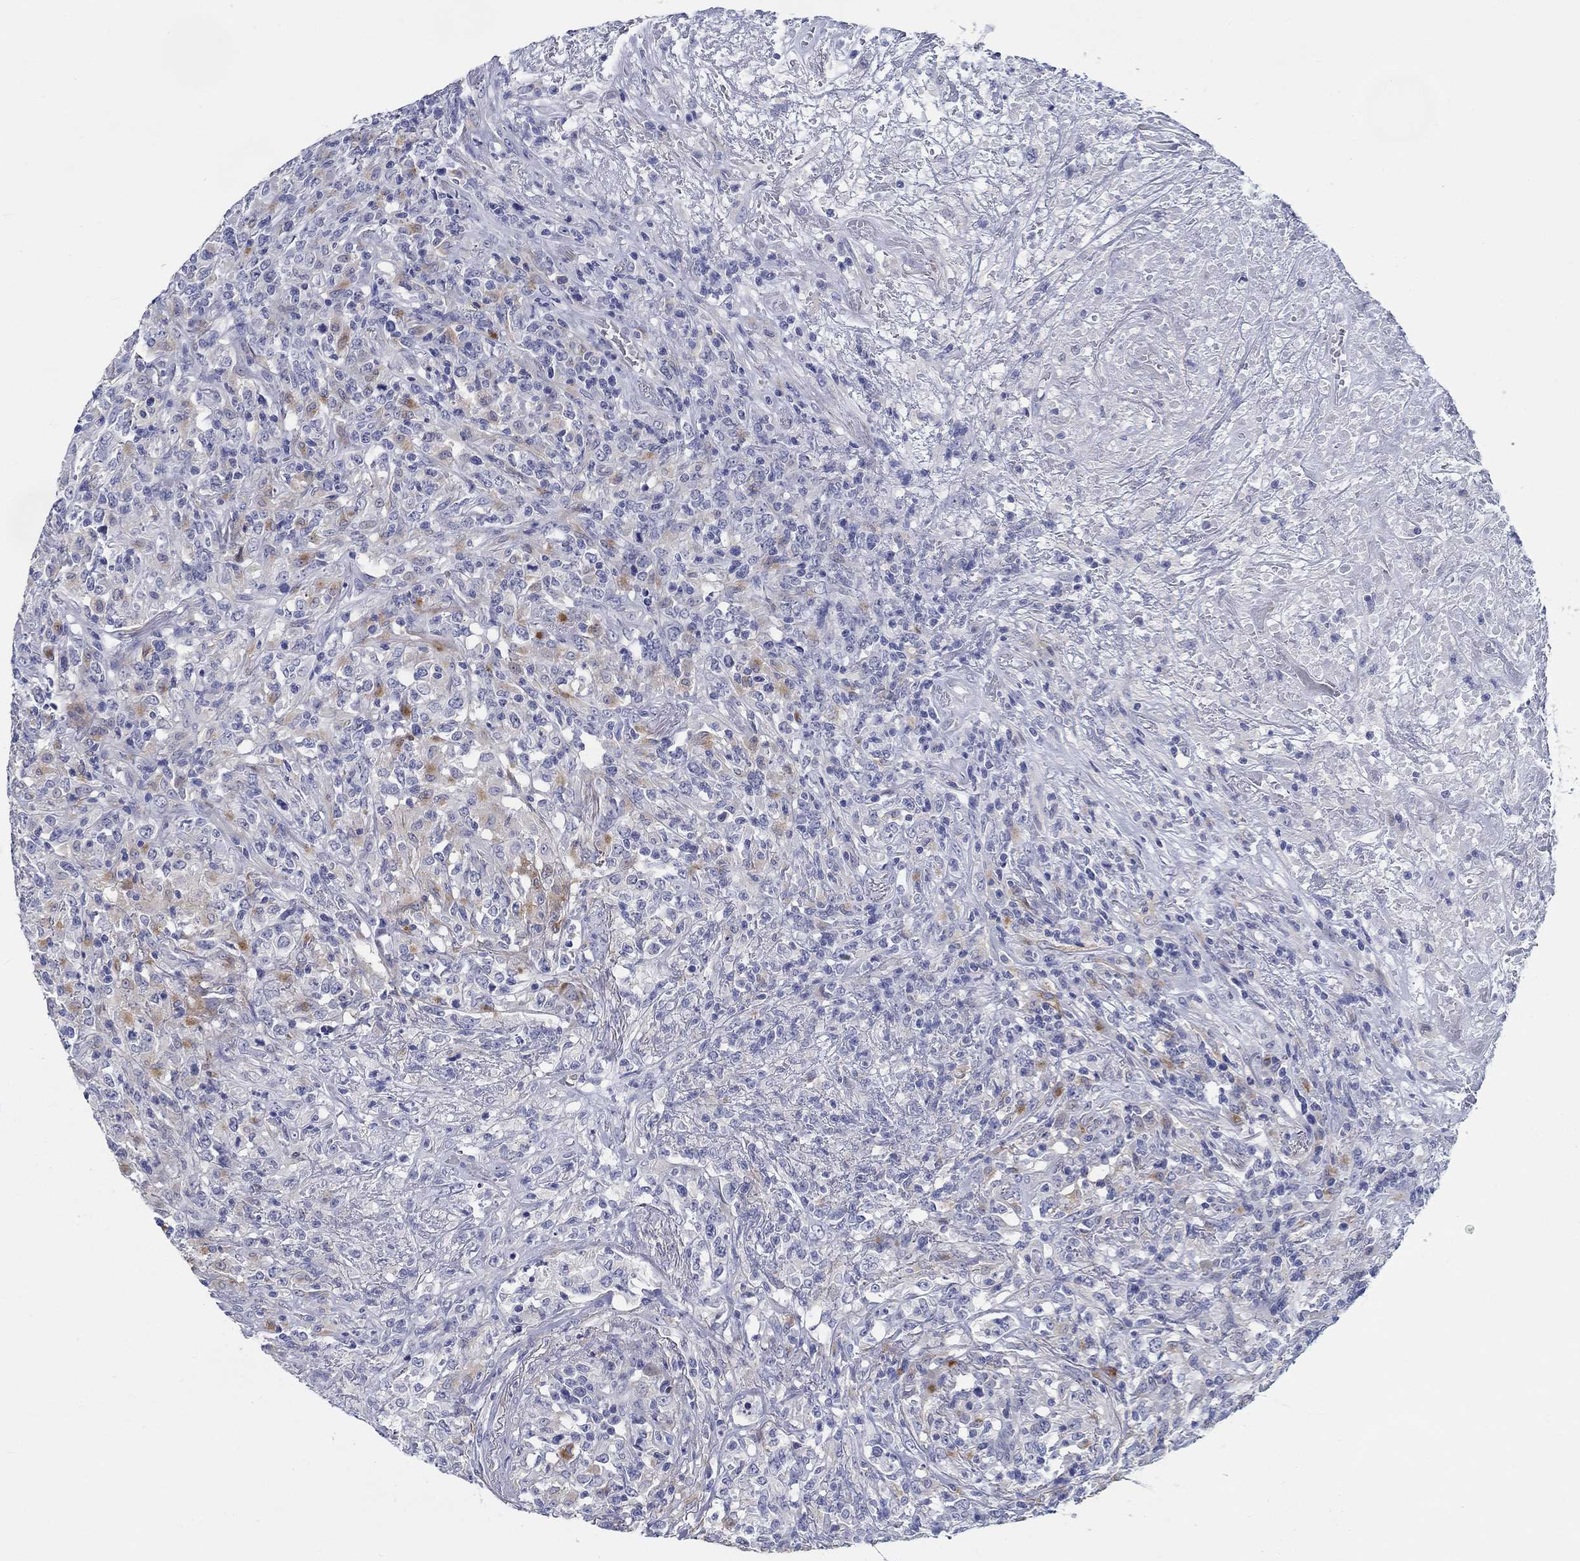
{"staining": {"intensity": "negative", "quantity": "none", "location": "none"}, "tissue": "lymphoma", "cell_type": "Tumor cells", "image_type": "cancer", "snomed": [{"axis": "morphology", "description": "Malignant lymphoma, non-Hodgkin's type, High grade"}, {"axis": "topography", "description": "Lung"}], "caption": "Immunohistochemical staining of human malignant lymphoma, non-Hodgkin's type (high-grade) demonstrates no significant positivity in tumor cells.", "gene": "RAP1GAP", "patient": {"sex": "male", "age": 79}}